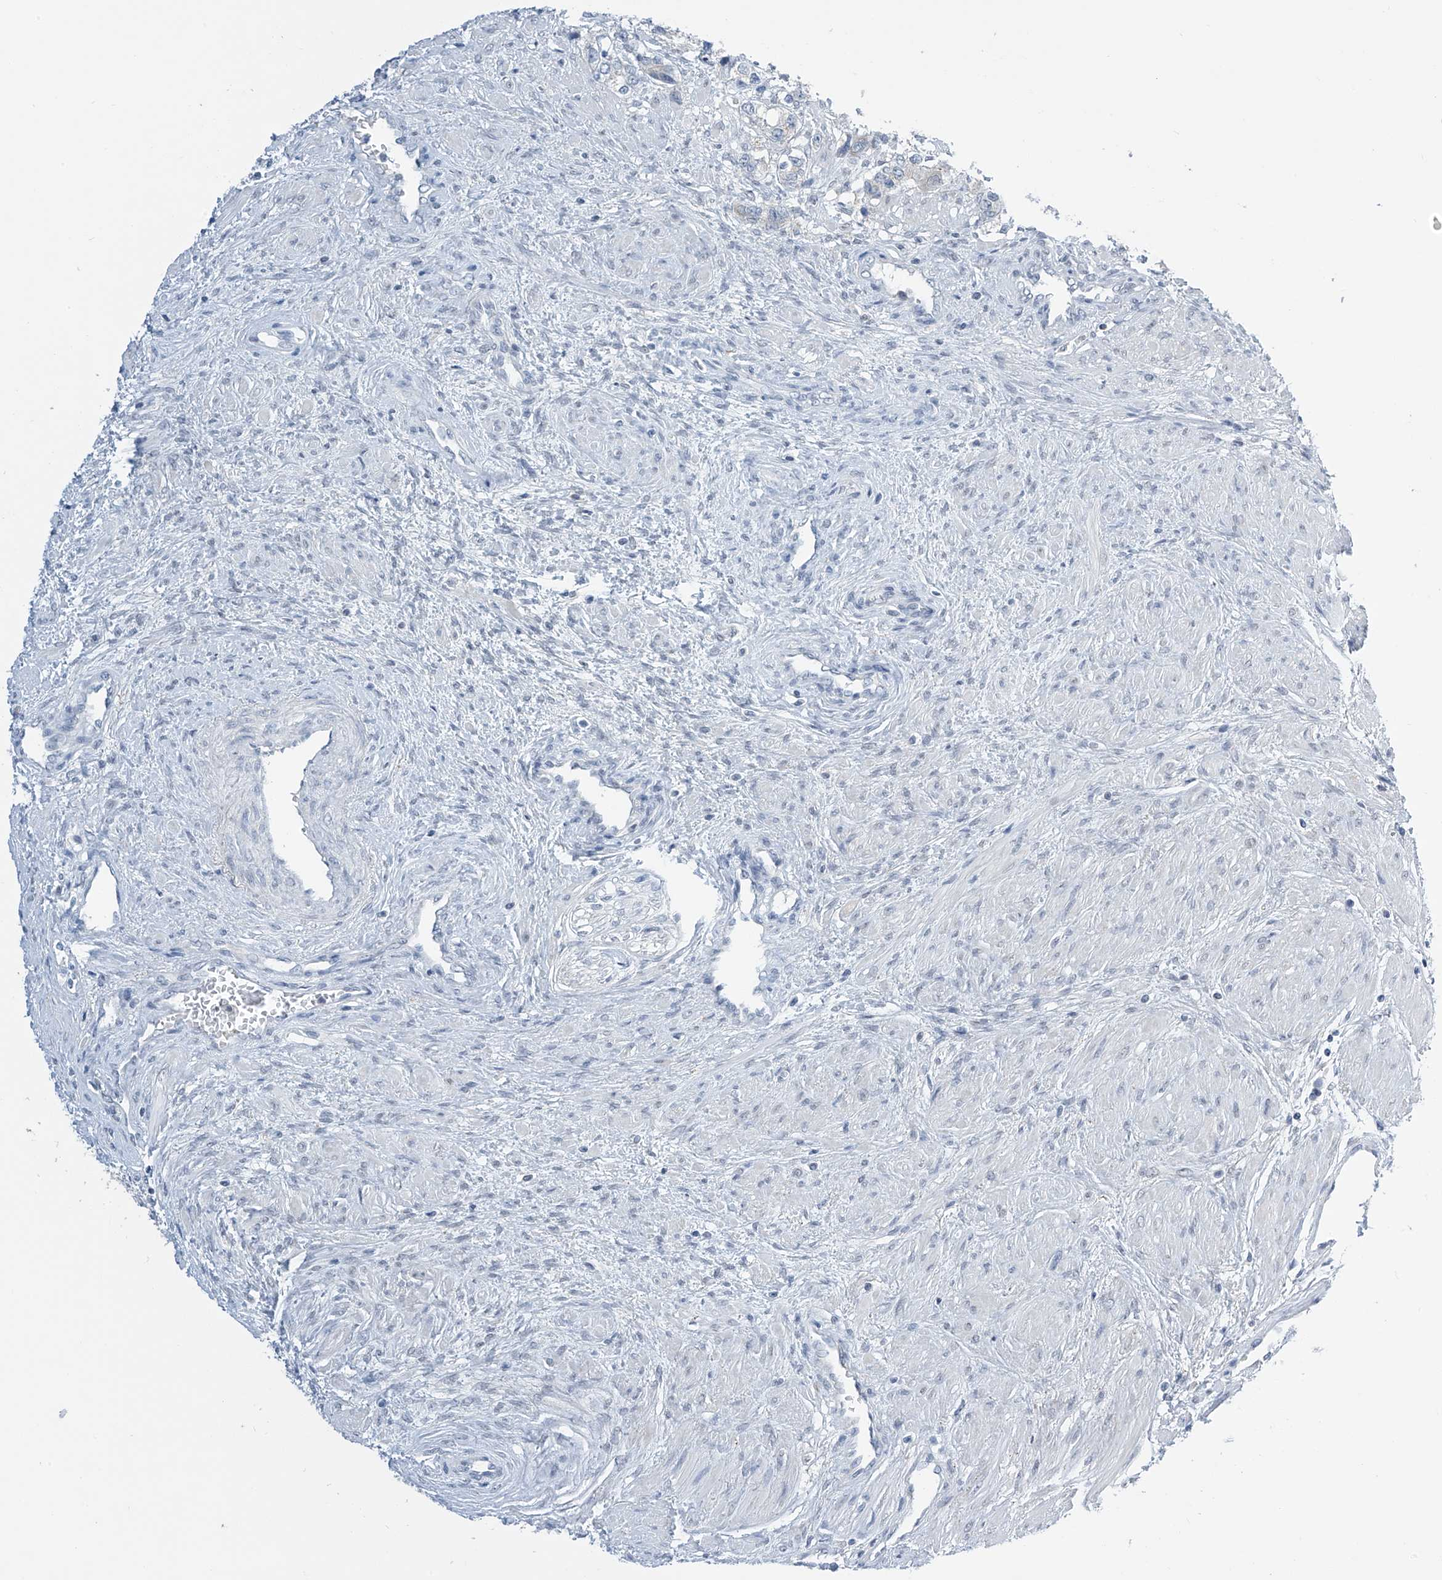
{"staining": {"intensity": "weak", "quantity": "<25%", "location": "cytoplasmic/membranous"}, "tissue": "prostate cancer", "cell_type": "Tumor cells", "image_type": "cancer", "snomed": [{"axis": "morphology", "description": "Adenocarcinoma, High grade"}, {"axis": "topography", "description": "Prostate"}], "caption": "IHC histopathology image of neoplastic tissue: human prostate cancer stained with DAB demonstrates no significant protein expression in tumor cells.", "gene": "APLF", "patient": {"sex": "male", "age": 63}}